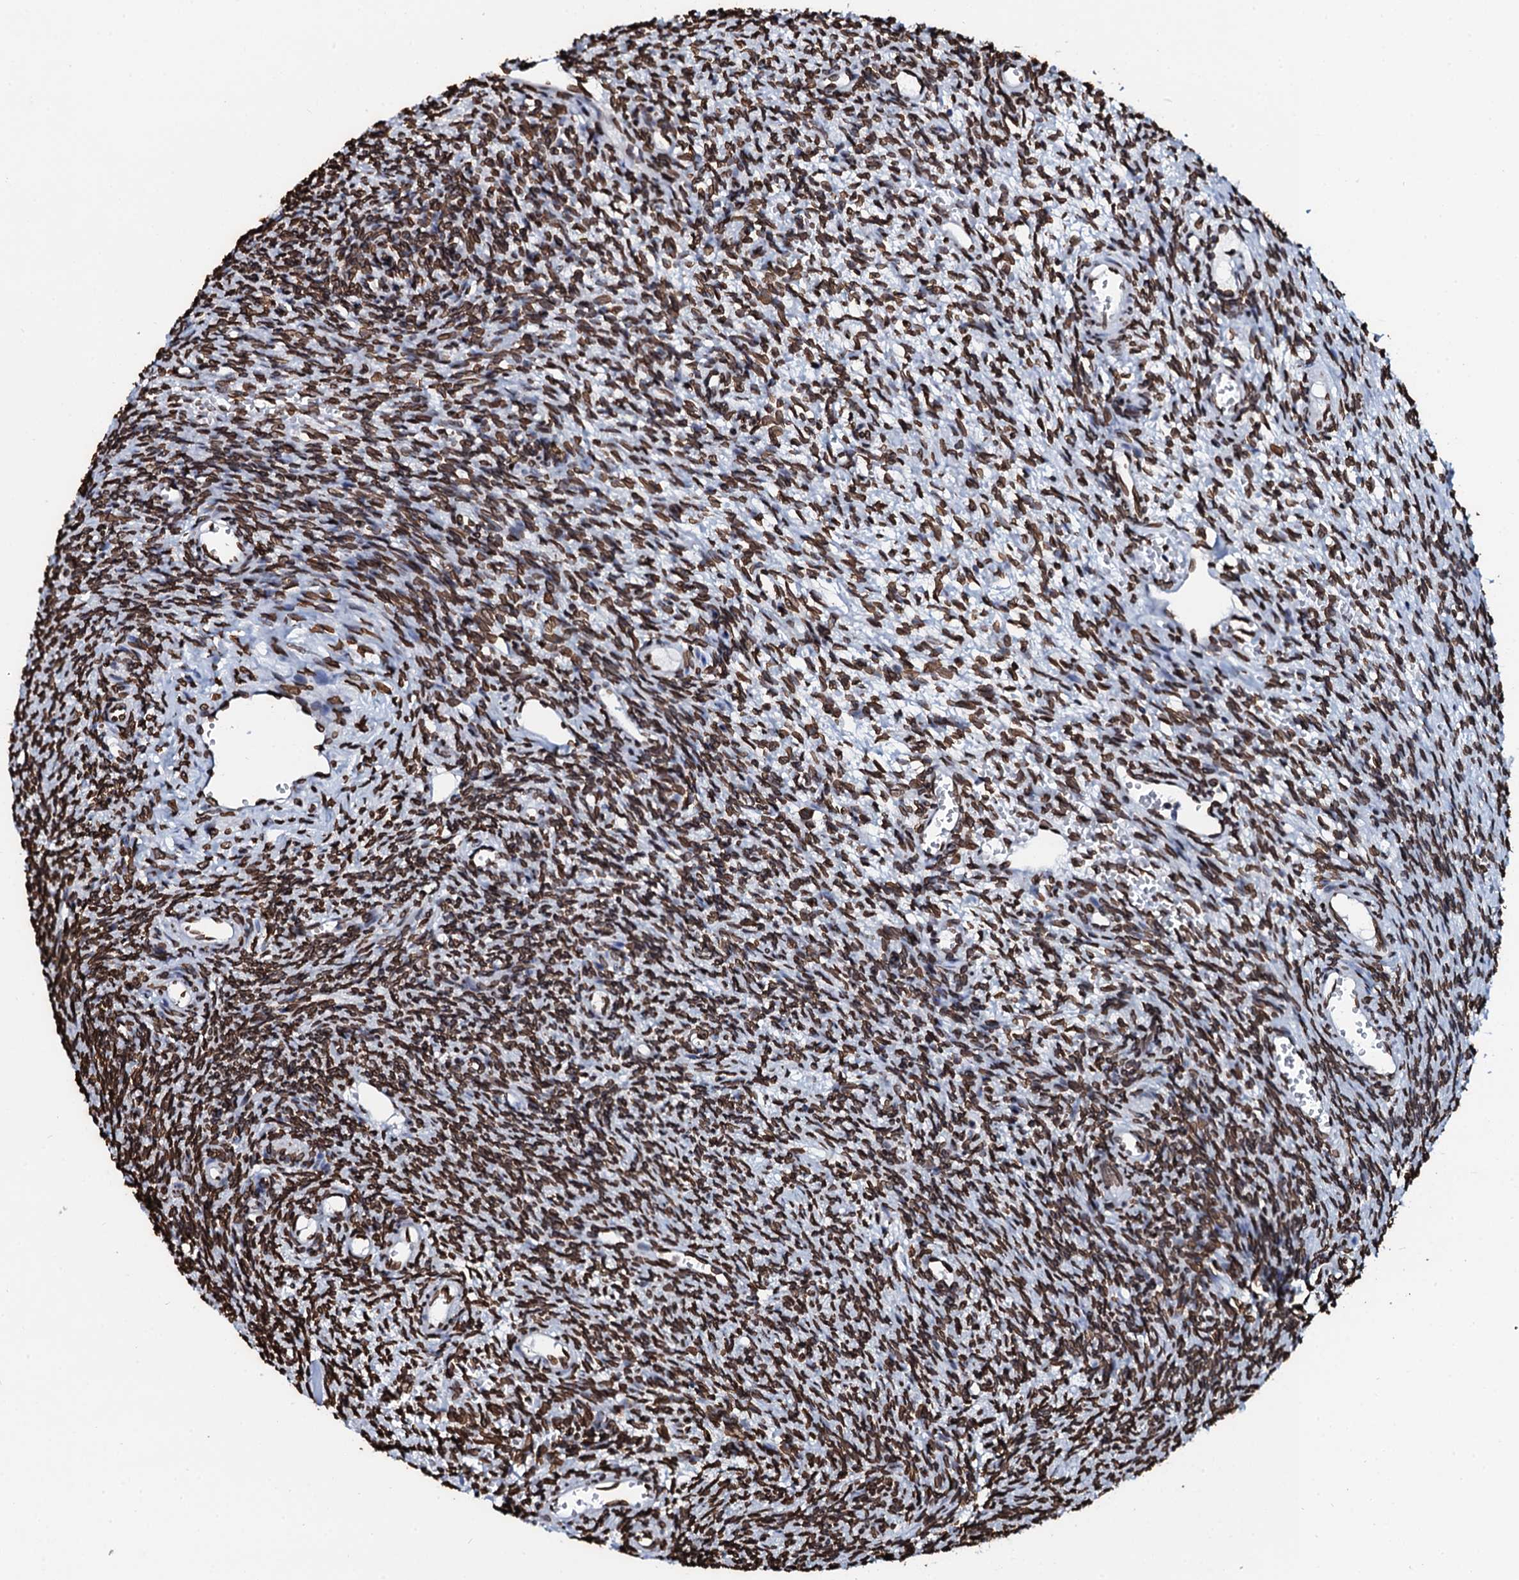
{"staining": {"intensity": "strong", "quantity": ">75%", "location": "nuclear"}, "tissue": "ovary", "cell_type": "Ovarian stroma cells", "image_type": "normal", "snomed": [{"axis": "morphology", "description": "Normal tissue, NOS"}, {"axis": "topography", "description": "Ovary"}], "caption": "Immunohistochemical staining of normal human ovary demonstrates high levels of strong nuclear staining in approximately >75% of ovarian stroma cells.", "gene": "KATNAL2", "patient": {"sex": "female", "age": 39}}